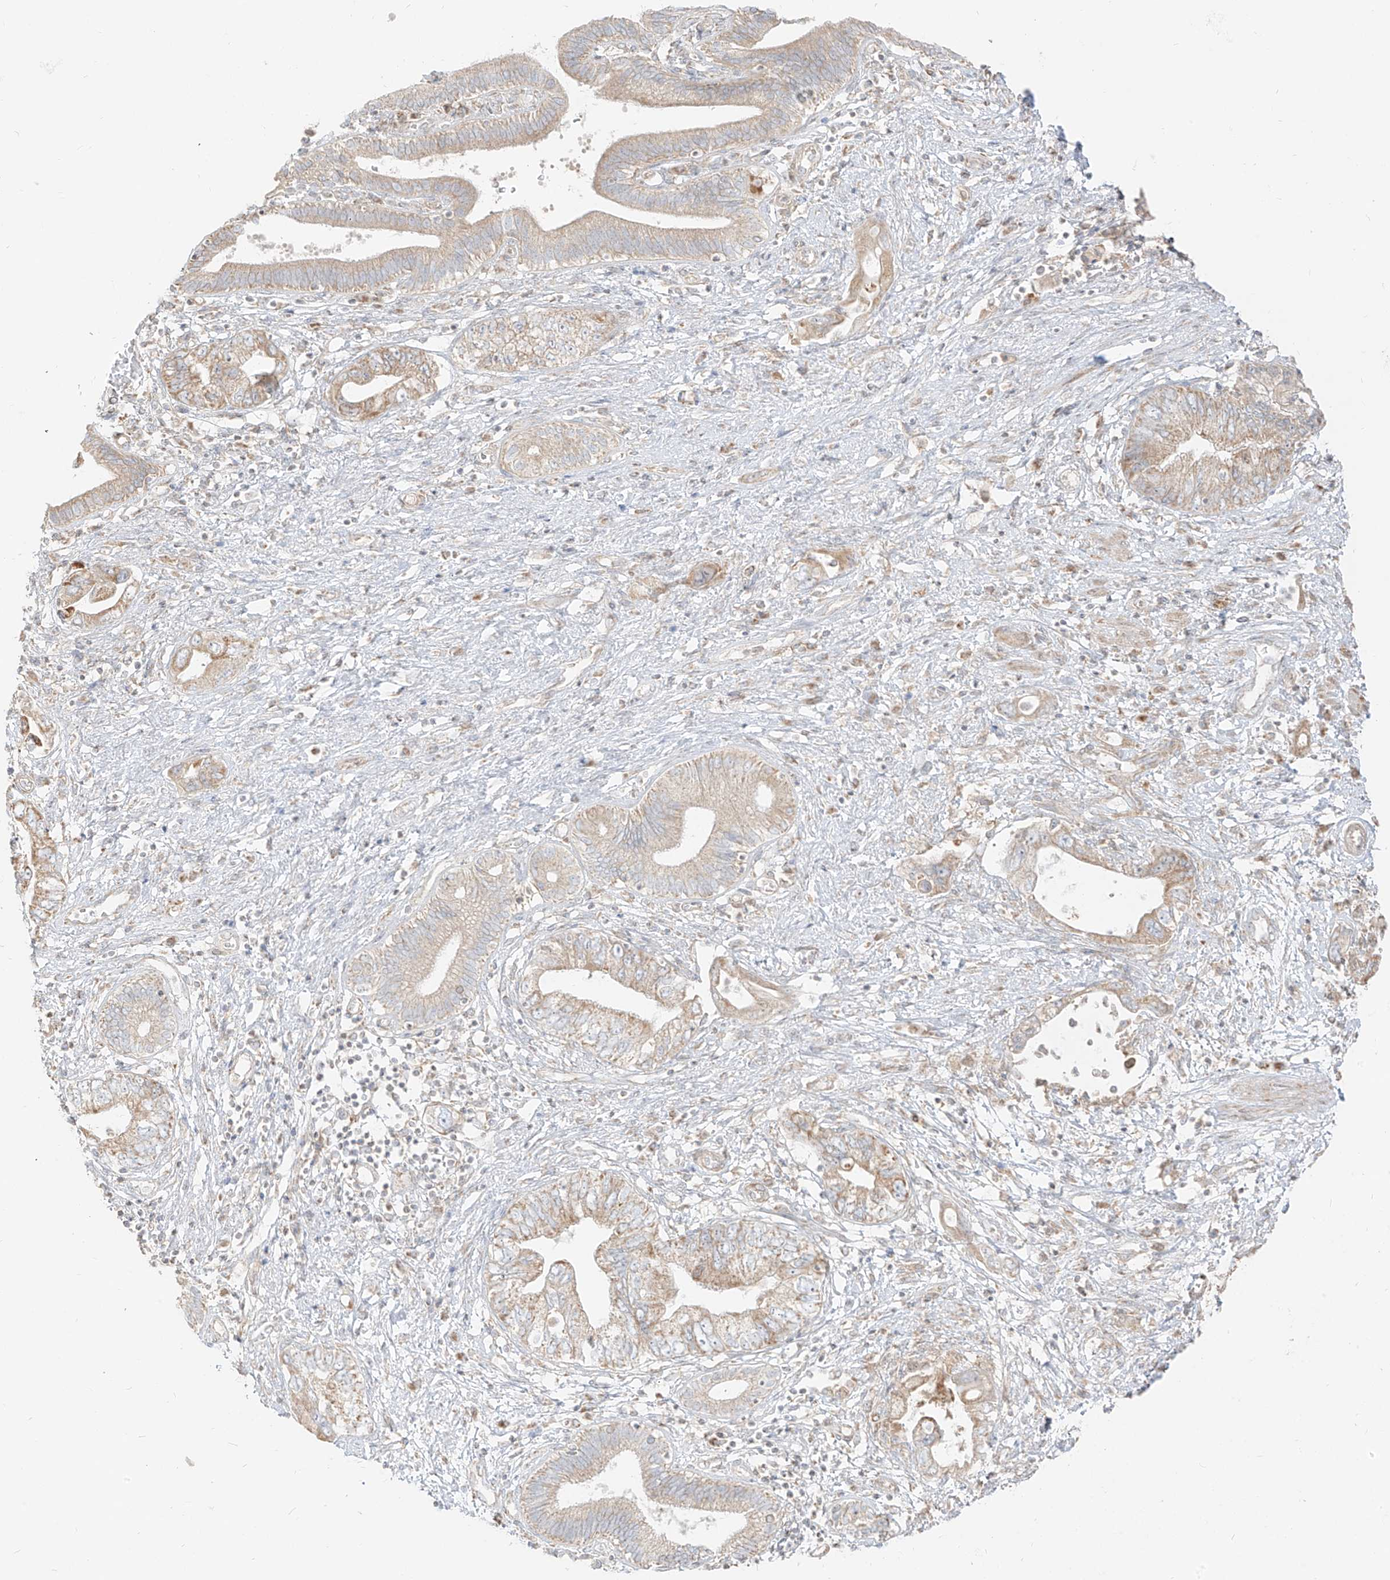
{"staining": {"intensity": "weak", "quantity": ">75%", "location": "cytoplasmic/membranous"}, "tissue": "pancreatic cancer", "cell_type": "Tumor cells", "image_type": "cancer", "snomed": [{"axis": "morphology", "description": "Adenocarcinoma, NOS"}, {"axis": "topography", "description": "Pancreas"}], "caption": "Tumor cells show weak cytoplasmic/membranous expression in about >75% of cells in pancreatic cancer (adenocarcinoma).", "gene": "ZIM3", "patient": {"sex": "female", "age": 73}}